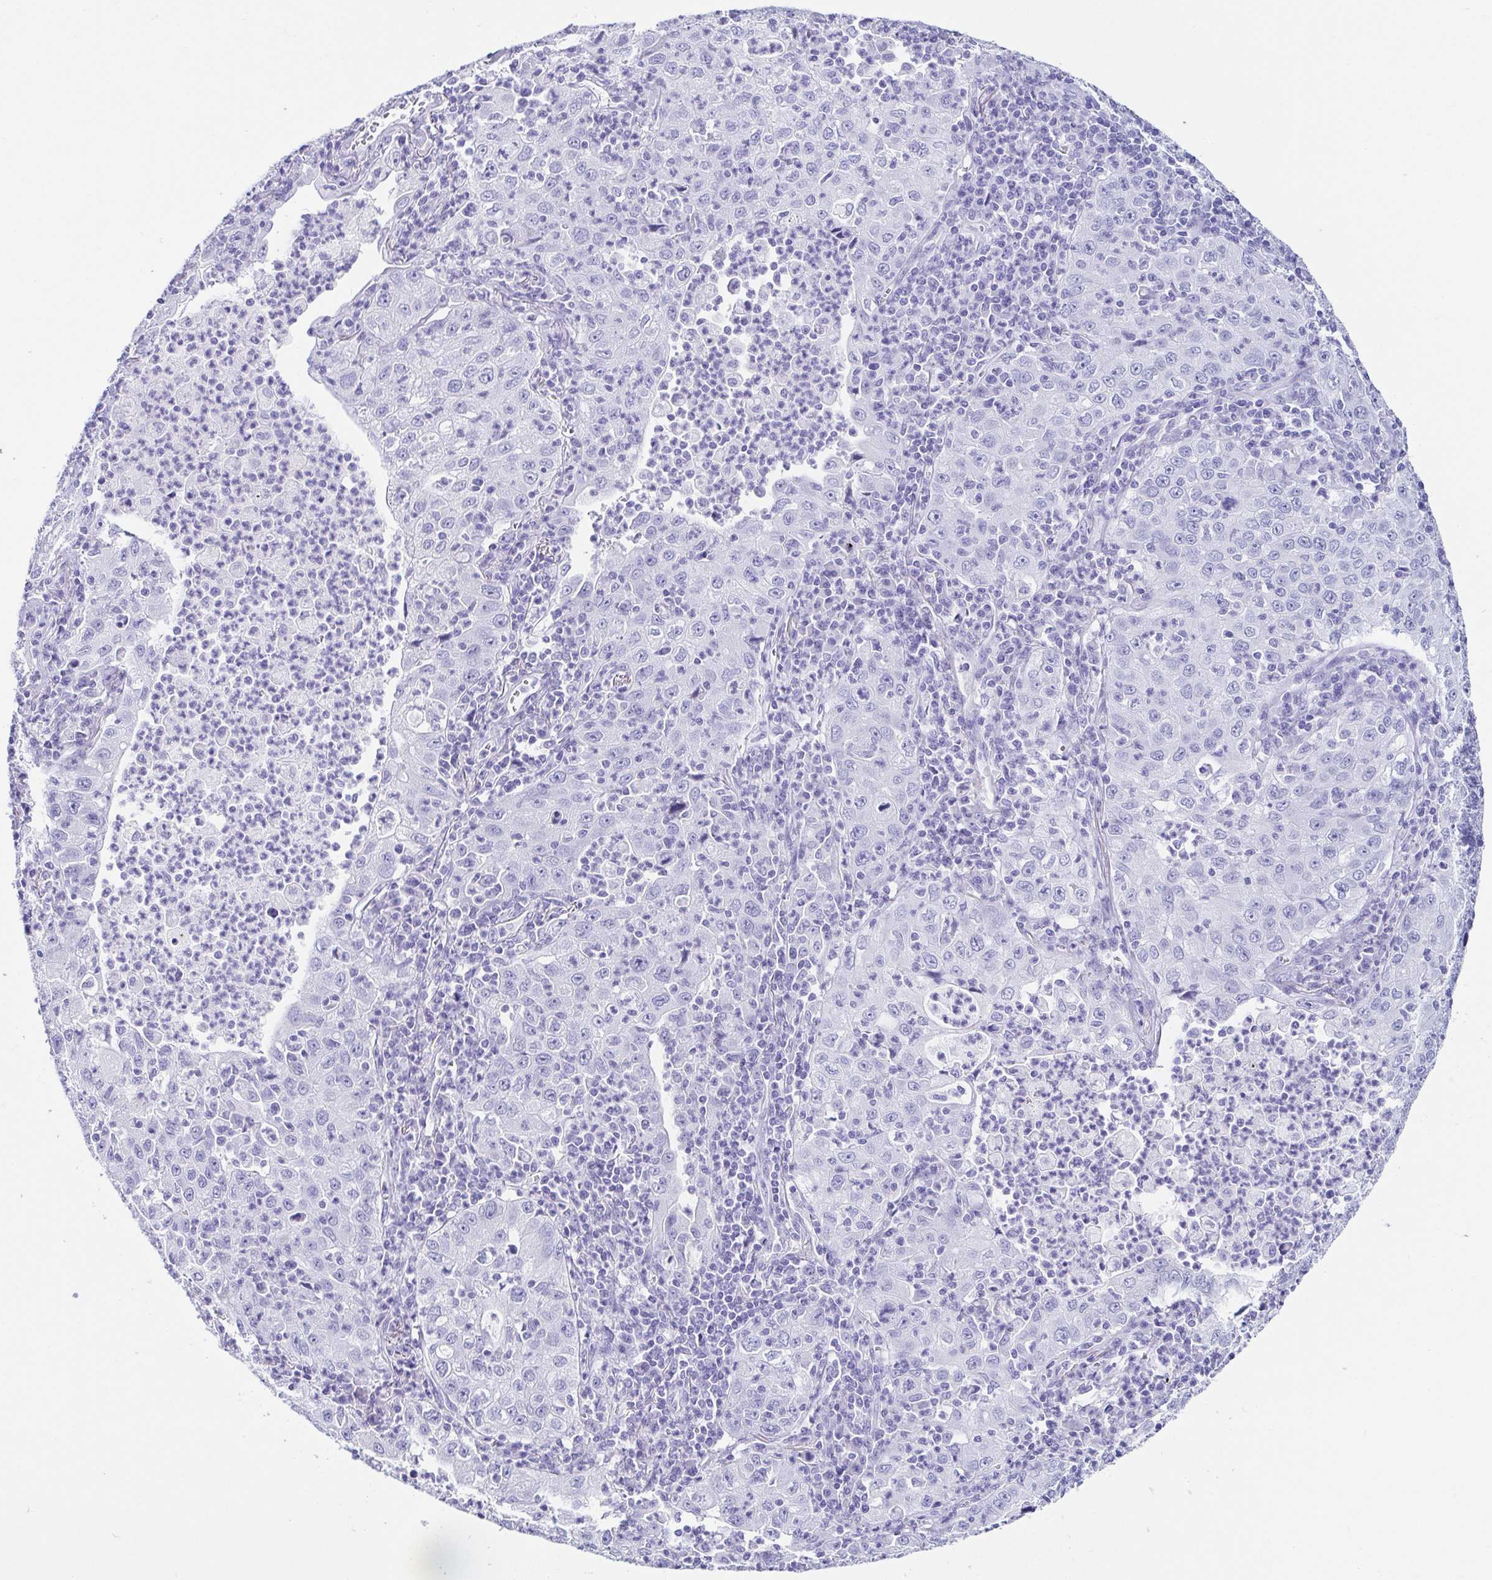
{"staining": {"intensity": "negative", "quantity": "none", "location": "none"}, "tissue": "lung cancer", "cell_type": "Tumor cells", "image_type": "cancer", "snomed": [{"axis": "morphology", "description": "Squamous cell carcinoma, NOS"}, {"axis": "topography", "description": "Lung"}], "caption": "Lung squamous cell carcinoma was stained to show a protein in brown. There is no significant positivity in tumor cells. (IHC, brightfield microscopy, high magnification).", "gene": "CD164L2", "patient": {"sex": "male", "age": 71}}